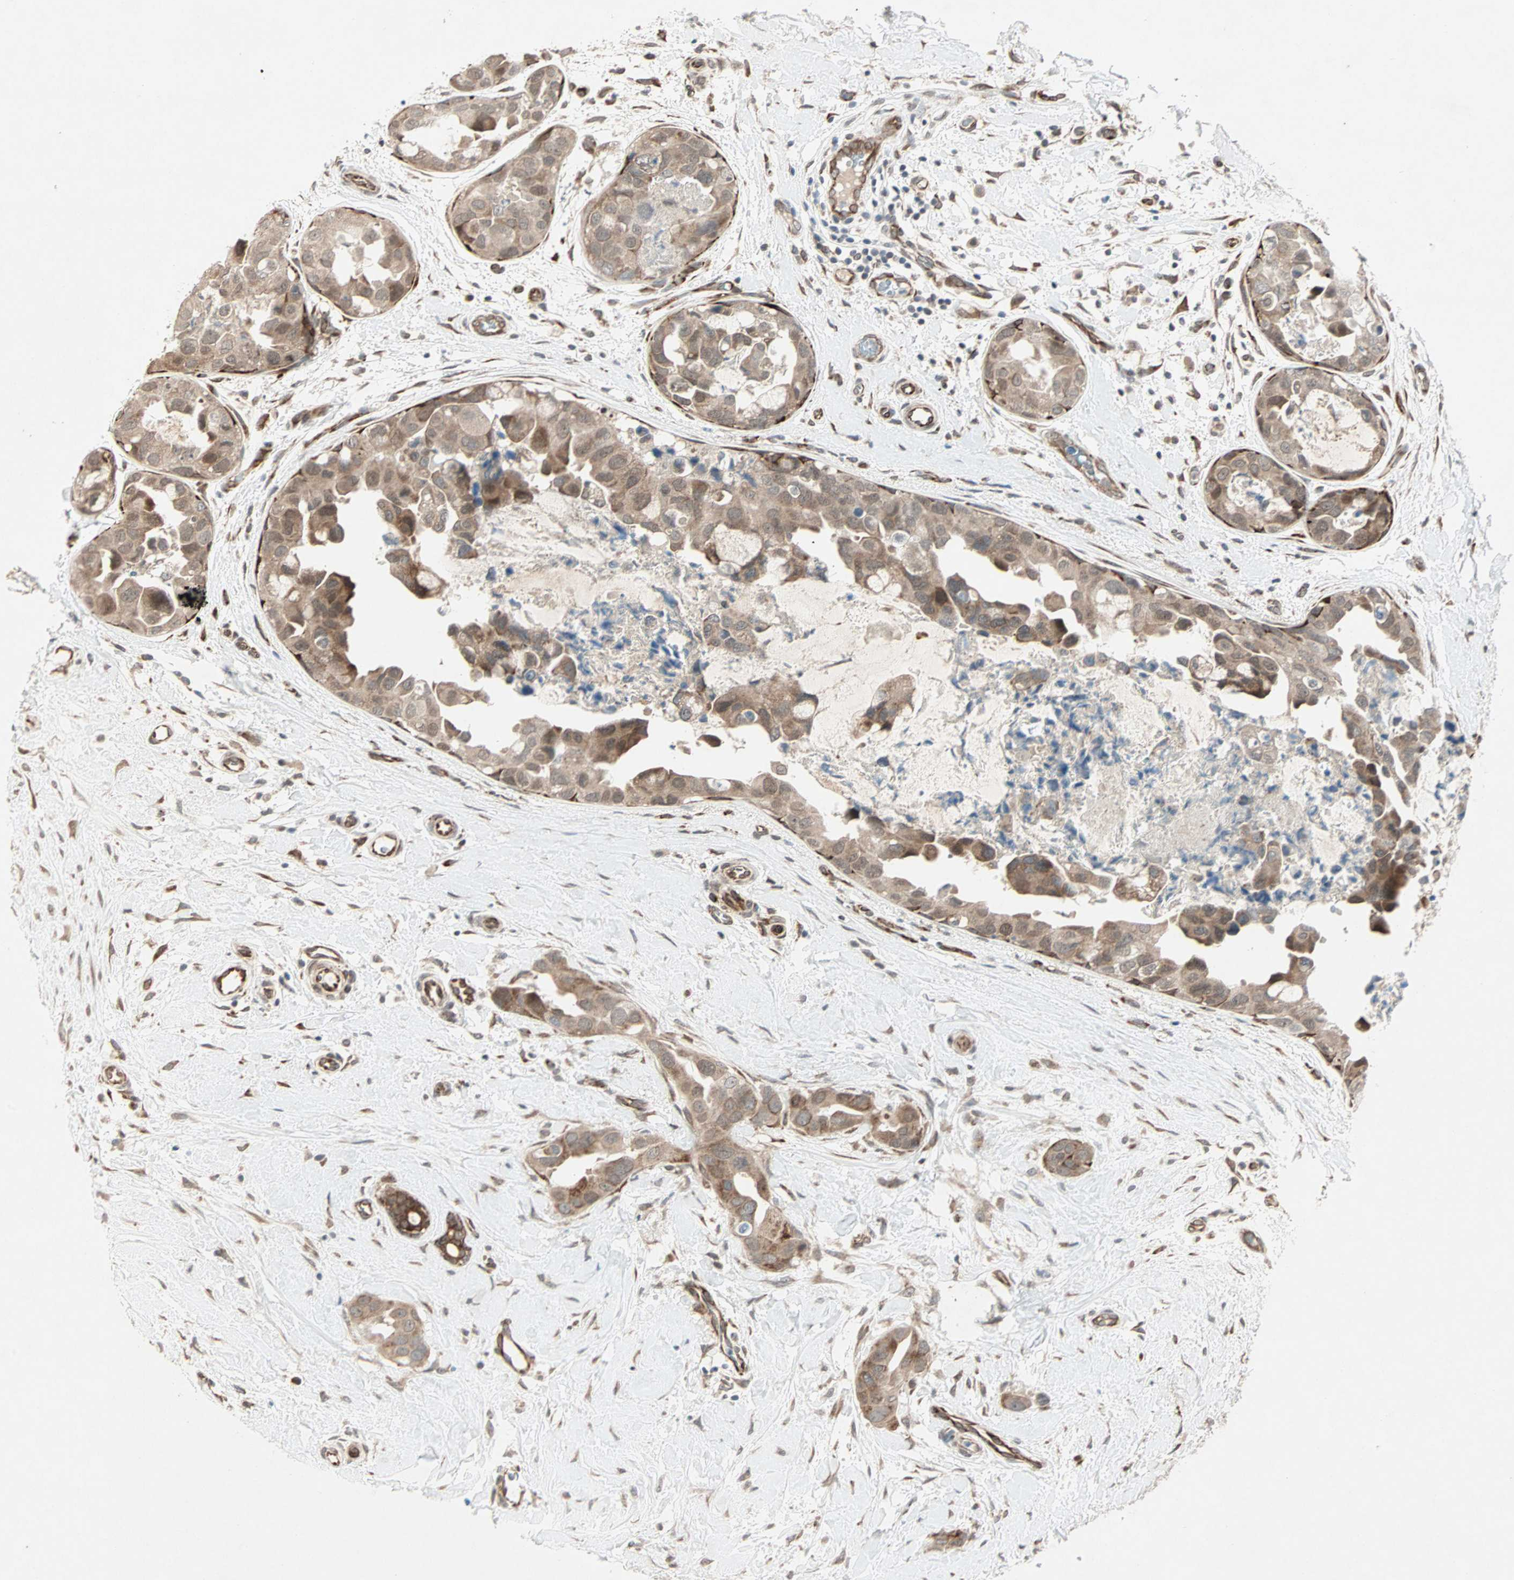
{"staining": {"intensity": "moderate", "quantity": ">75%", "location": "cytoplasmic/membranous"}, "tissue": "breast cancer", "cell_type": "Tumor cells", "image_type": "cancer", "snomed": [{"axis": "morphology", "description": "Duct carcinoma"}, {"axis": "topography", "description": "Breast"}], "caption": "The image demonstrates immunohistochemical staining of infiltrating ductal carcinoma (breast). There is moderate cytoplasmic/membranous staining is seen in approximately >75% of tumor cells. Nuclei are stained in blue.", "gene": "ZNF37A", "patient": {"sex": "female", "age": 40}}